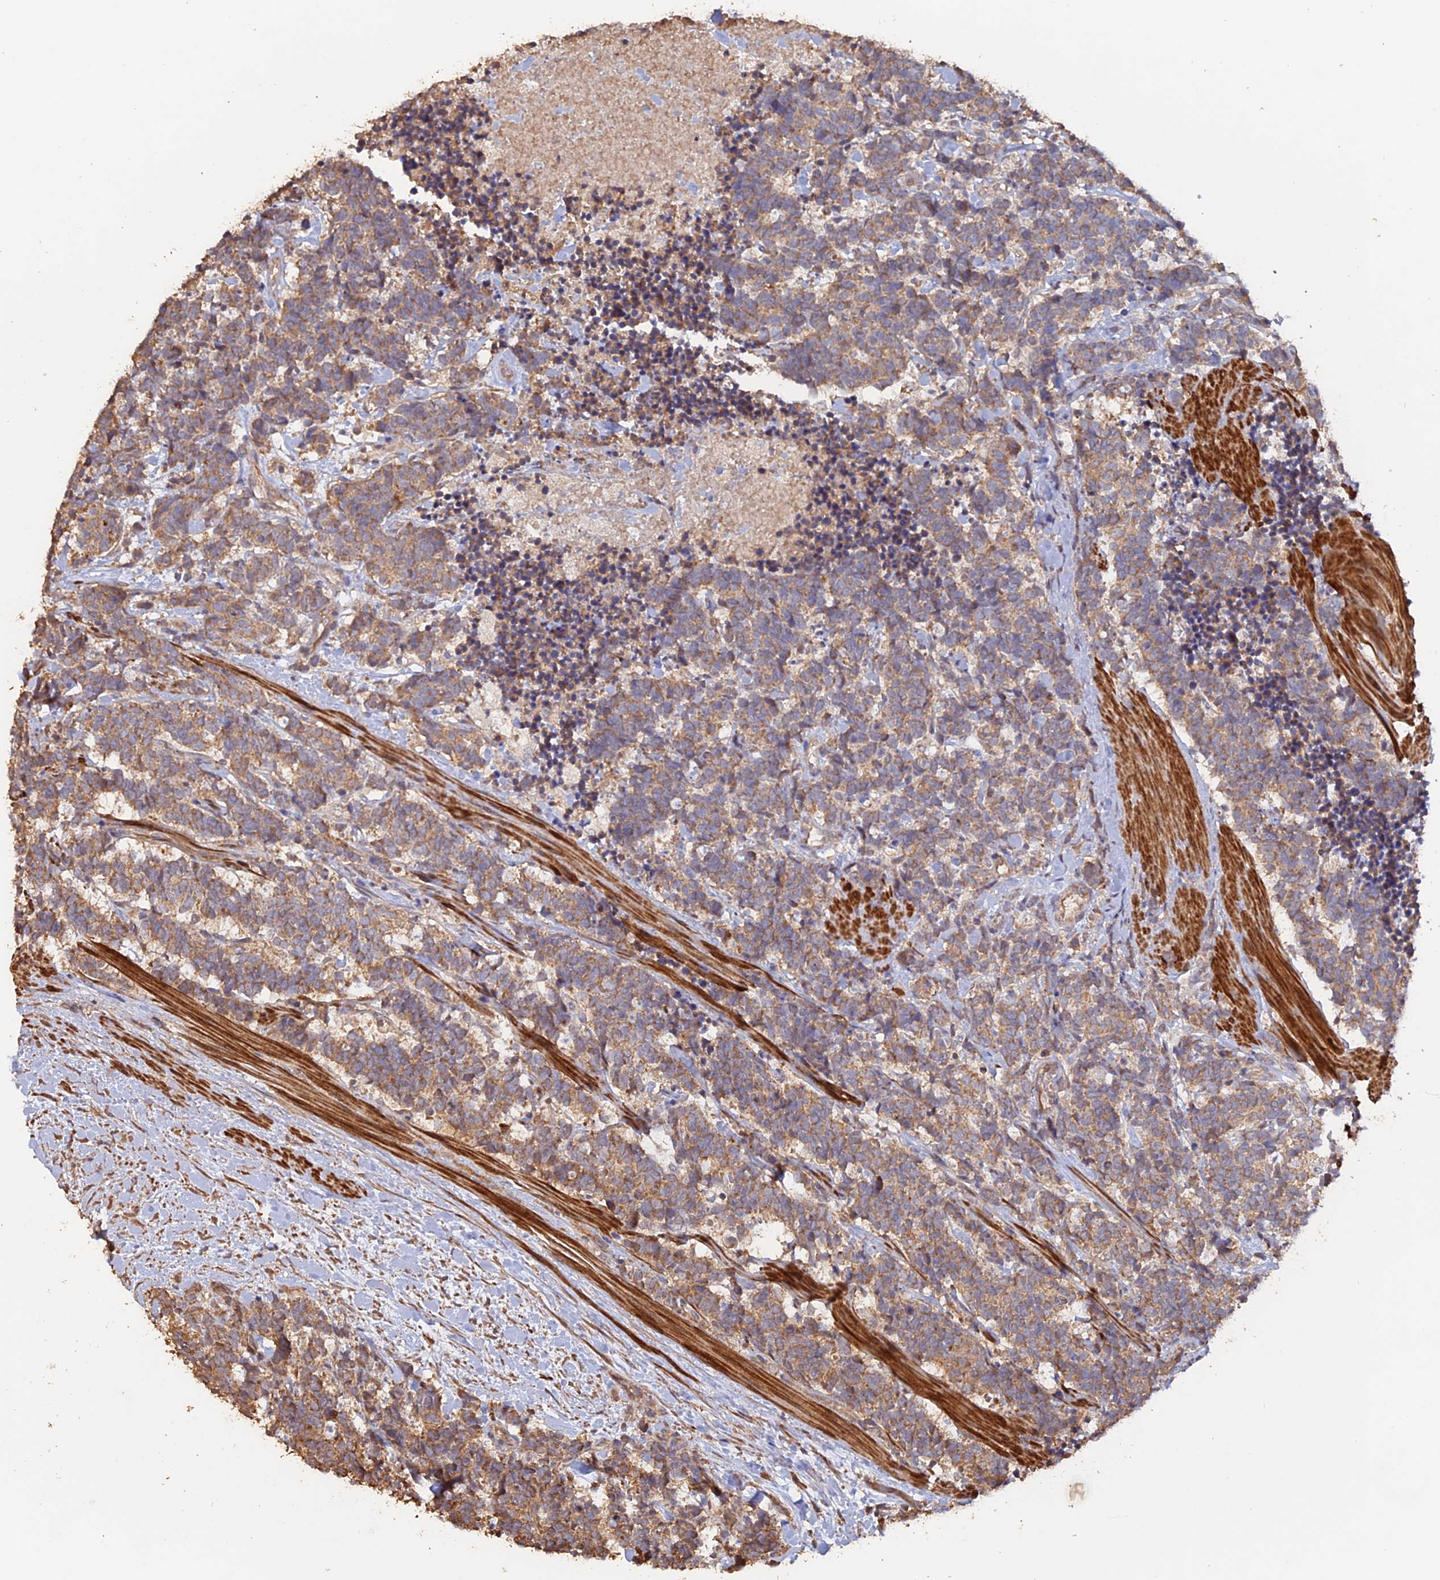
{"staining": {"intensity": "moderate", "quantity": ">75%", "location": "cytoplasmic/membranous"}, "tissue": "carcinoid", "cell_type": "Tumor cells", "image_type": "cancer", "snomed": [{"axis": "morphology", "description": "Carcinoma, NOS"}, {"axis": "morphology", "description": "Carcinoid, malignant, NOS"}, {"axis": "topography", "description": "Prostate"}], "caption": "Carcinoma stained with a protein marker exhibits moderate staining in tumor cells.", "gene": "LAYN", "patient": {"sex": "male", "age": 57}}